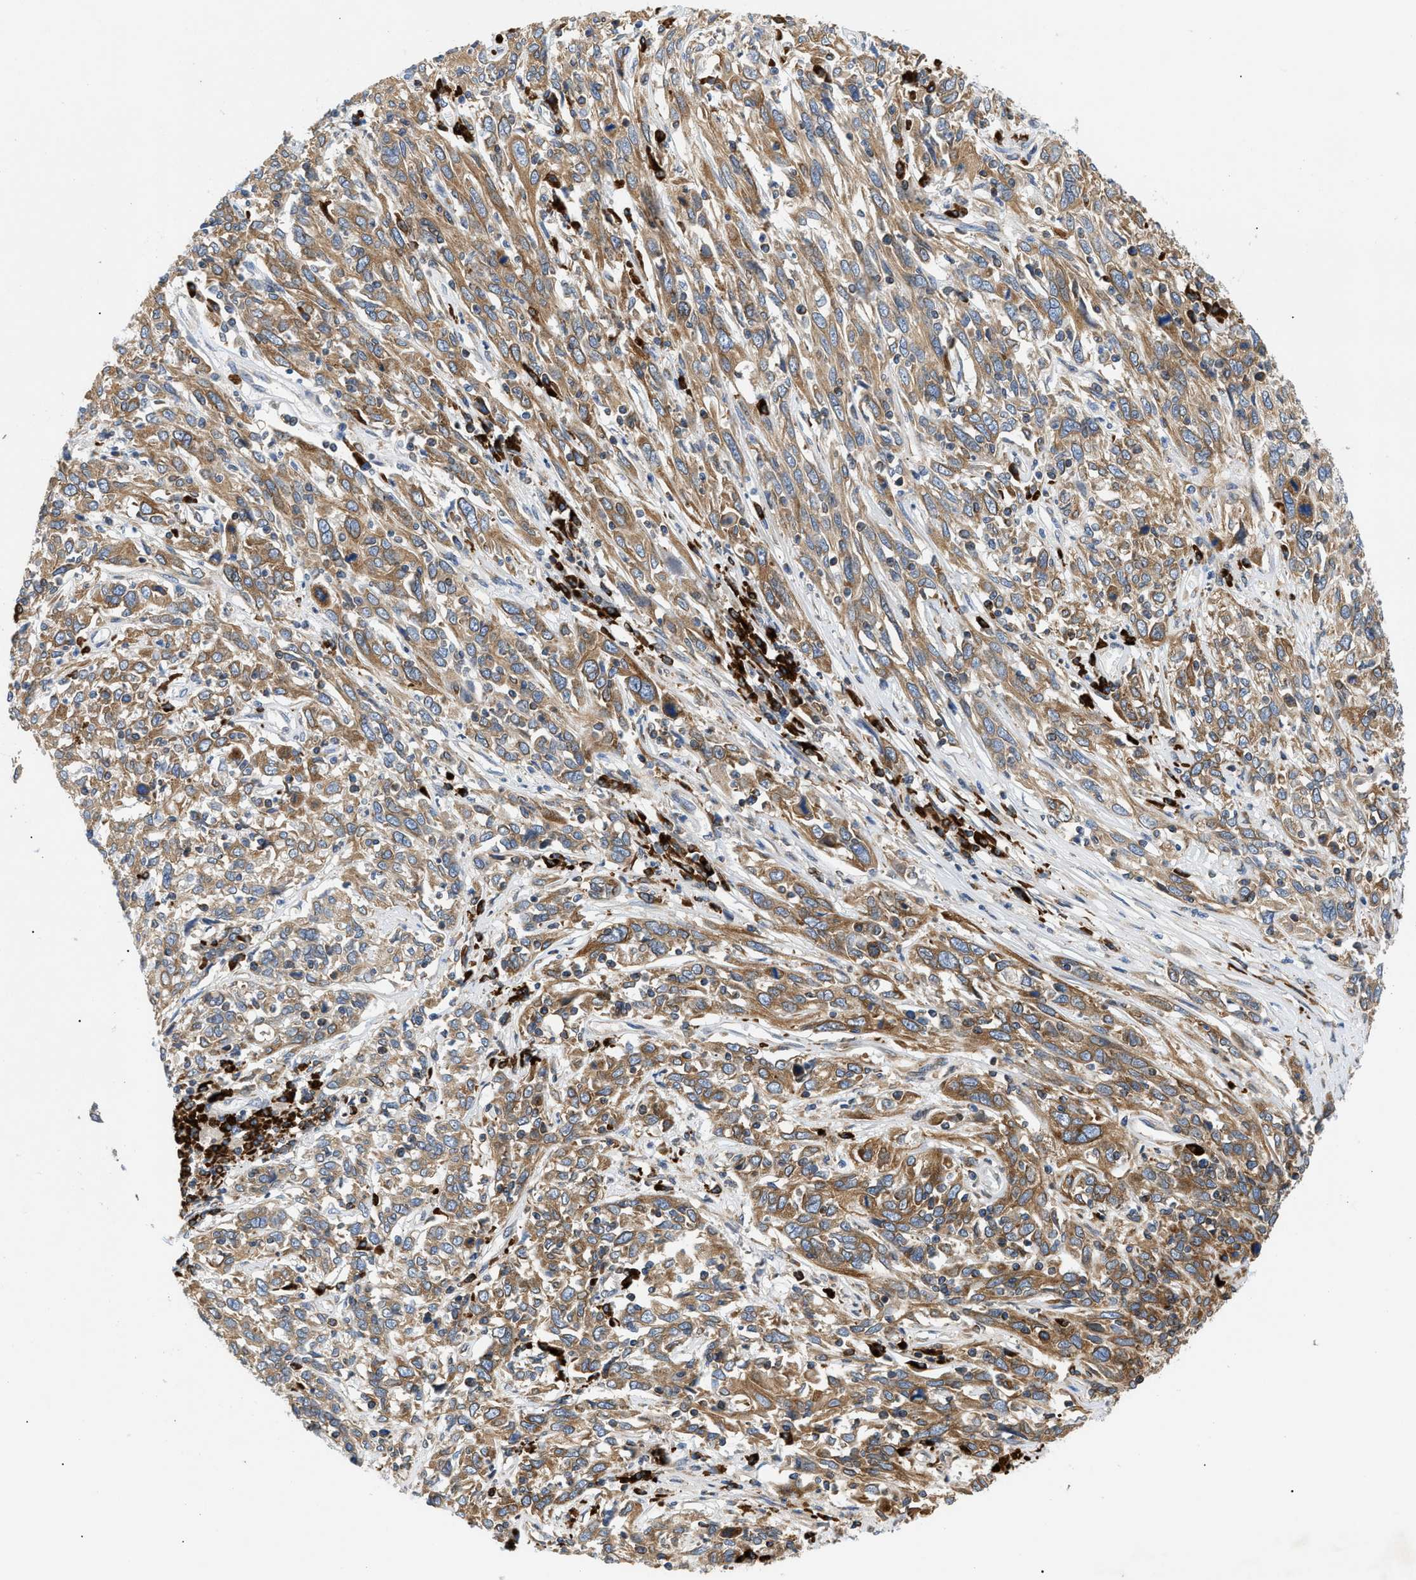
{"staining": {"intensity": "moderate", "quantity": ">75%", "location": "cytoplasmic/membranous"}, "tissue": "cervical cancer", "cell_type": "Tumor cells", "image_type": "cancer", "snomed": [{"axis": "morphology", "description": "Squamous cell carcinoma, NOS"}, {"axis": "topography", "description": "Cervix"}], "caption": "This histopathology image reveals cervical cancer stained with IHC to label a protein in brown. The cytoplasmic/membranous of tumor cells show moderate positivity for the protein. Nuclei are counter-stained blue.", "gene": "DERL1", "patient": {"sex": "female", "age": 46}}